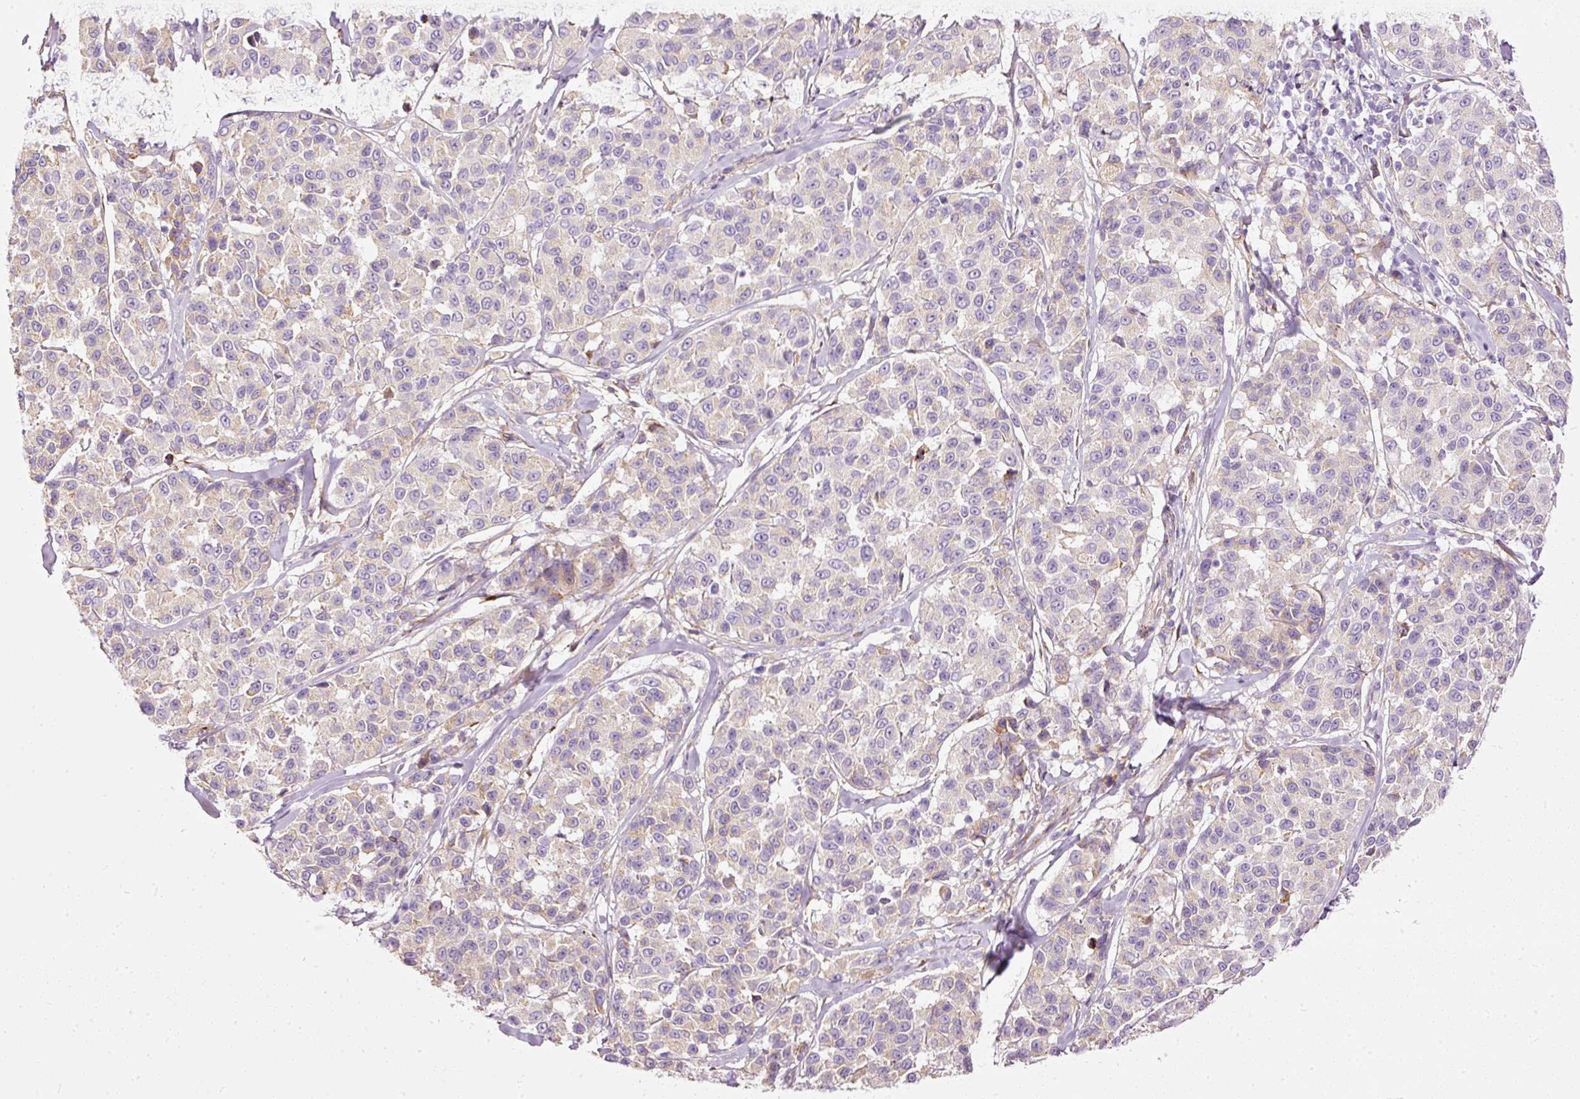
{"staining": {"intensity": "weak", "quantity": "25%-75%", "location": "cytoplasmic/membranous"}, "tissue": "melanoma", "cell_type": "Tumor cells", "image_type": "cancer", "snomed": [{"axis": "morphology", "description": "Malignant melanoma, NOS"}, {"axis": "topography", "description": "Skin"}], "caption": "About 25%-75% of tumor cells in melanoma exhibit weak cytoplasmic/membranous protein expression as visualized by brown immunohistochemical staining.", "gene": "PAQR9", "patient": {"sex": "female", "age": 66}}